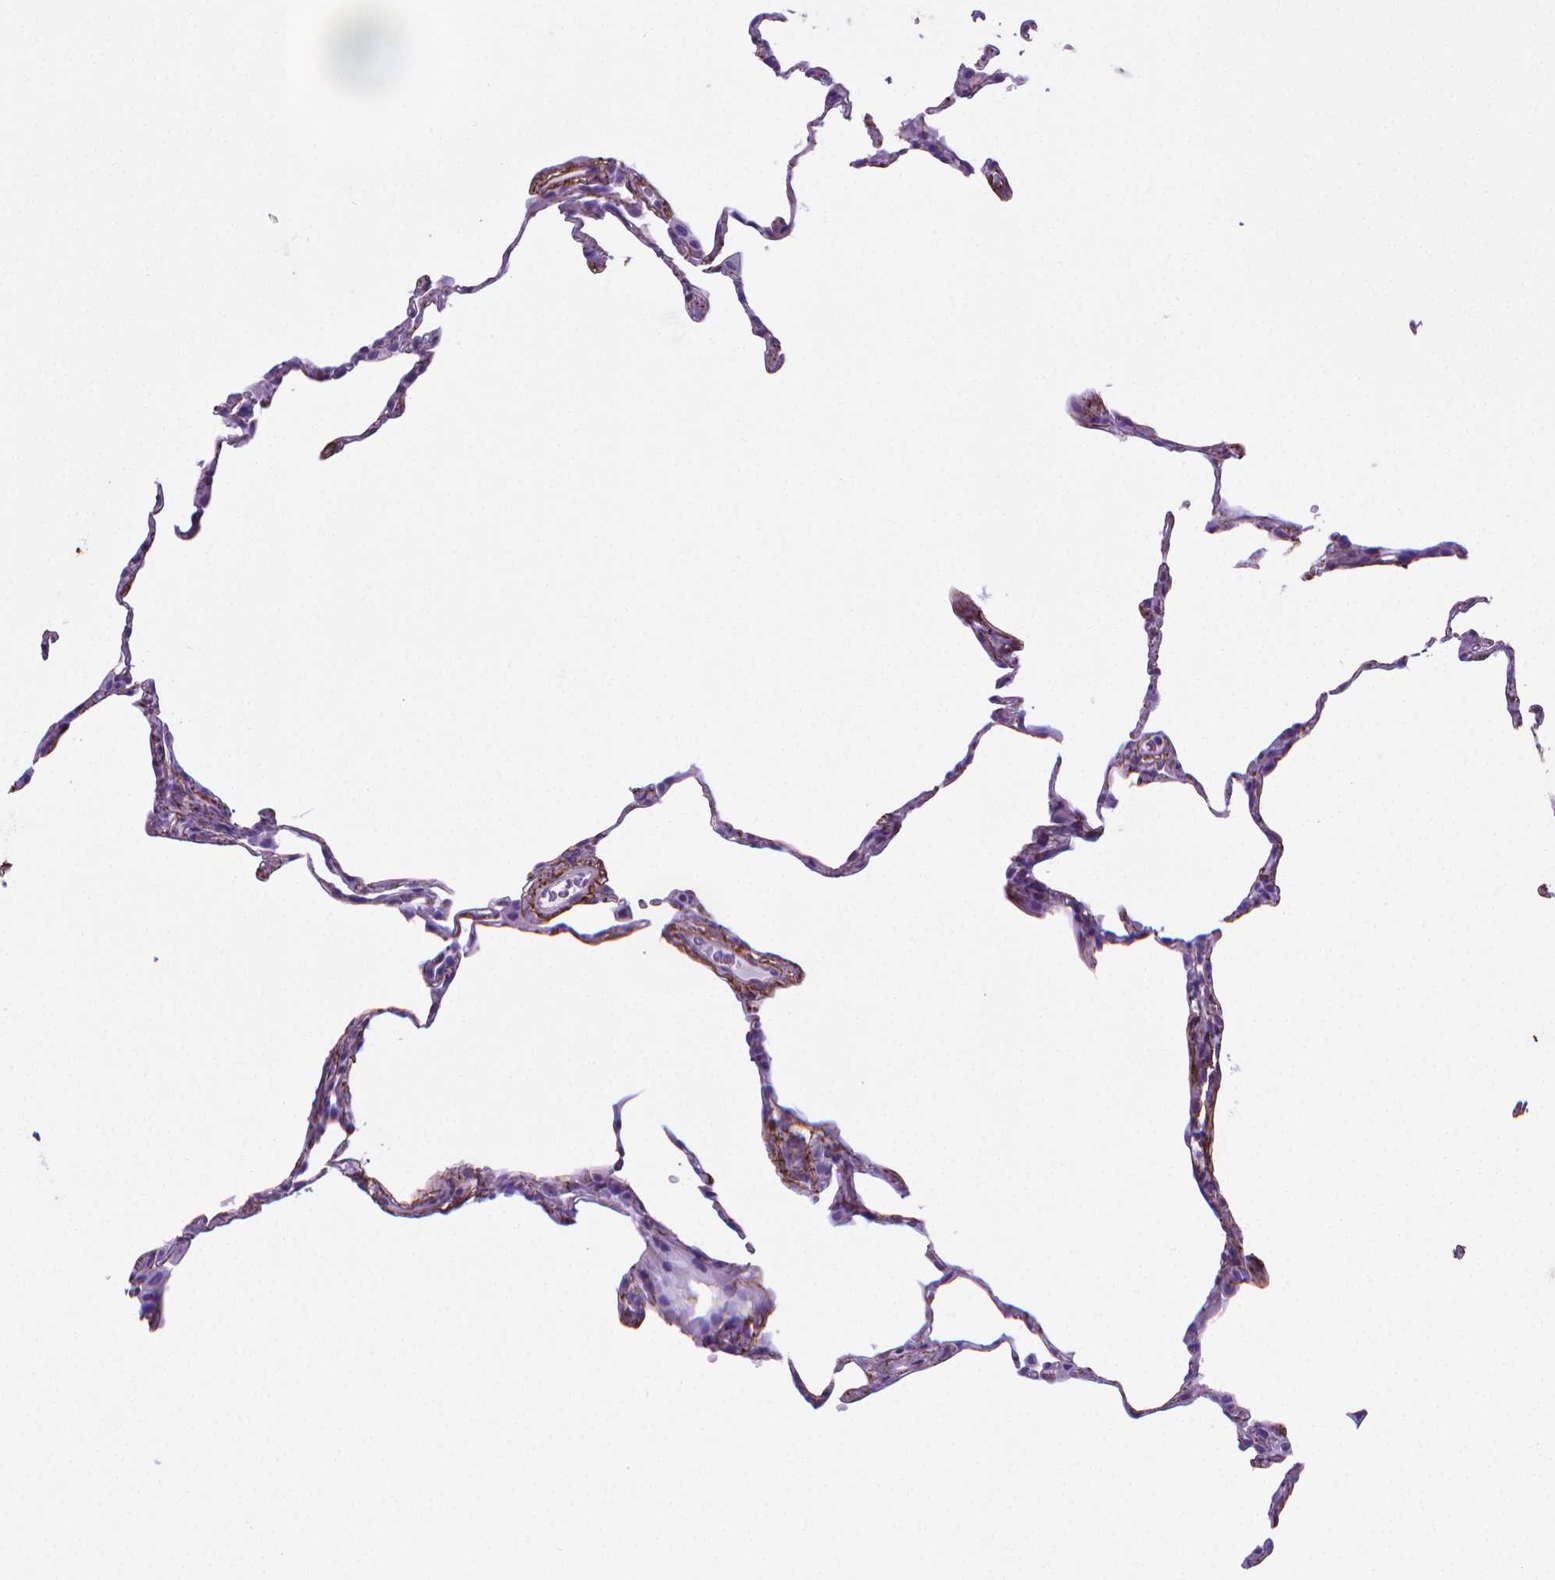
{"staining": {"intensity": "negative", "quantity": "none", "location": "none"}, "tissue": "lung", "cell_type": "Alveolar cells", "image_type": "normal", "snomed": [{"axis": "morphology", "description": "Normal tissue, NOS"}, {"axis": "topography", "description": "Lung"}], "caption": "This is an IHC micrograph of benign lung. There is no staining in alveolar cells.", "gene": "MFAP2", "patient": {"sex": "female", "age": 57}}